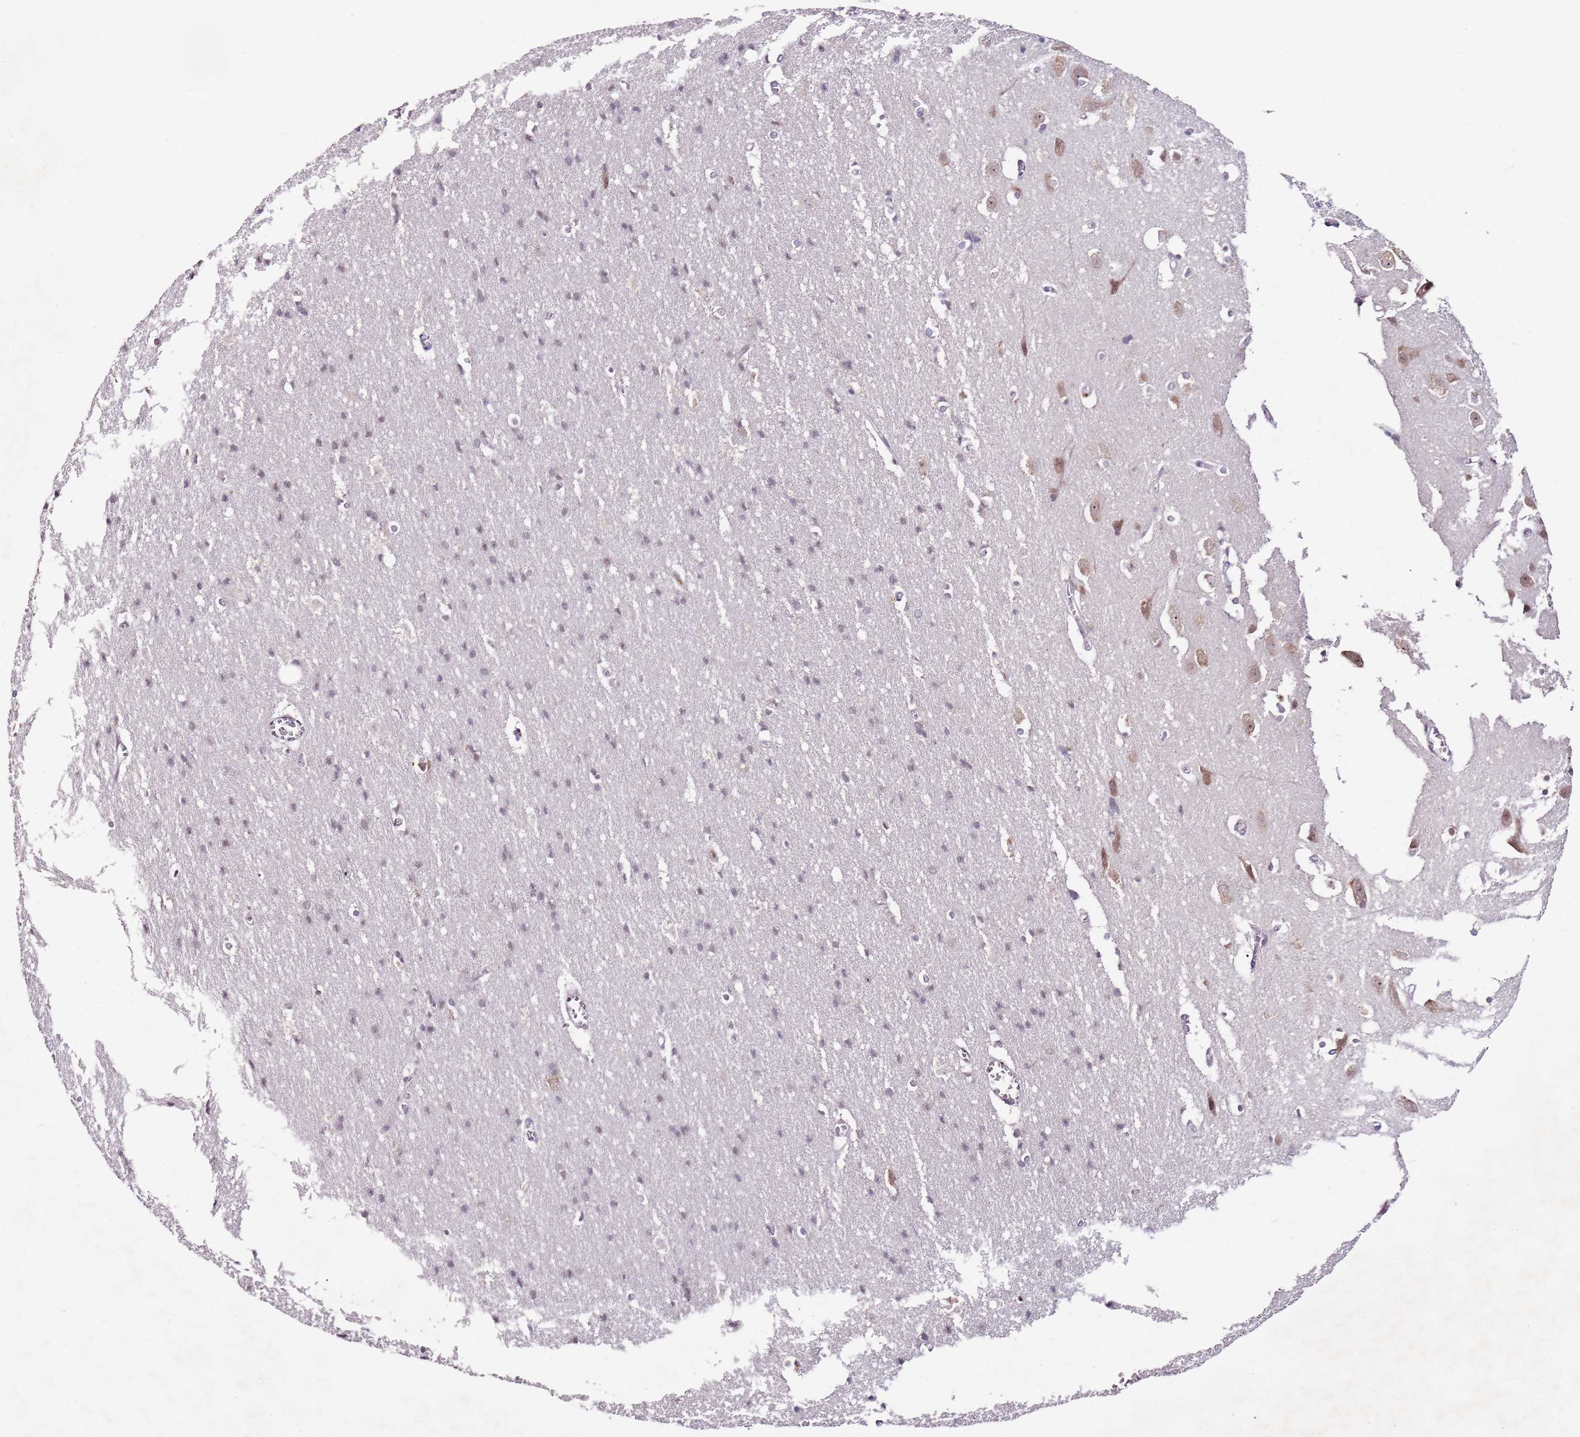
{"staining": {"intensity": "negative", "quantity": "none", "location": "none"}, "tissue": "cerebral cortex", "cell_type": "Endothelial cells", "image_type": "normal", "snomed": [{"axis": "morphology", "description": "Normal tissue, NOS"}, {"axis": "topography", "description": "Cerebral cortex"}], "caption": "A high-resolution histopathology image shows immunohistochemistry (IHC) staining of benign cerebral cortex, which exhibits no significant positivity in endothelial cells.", "gene": "FBXL22", "patient": {"sex": "male", "age": 54}}